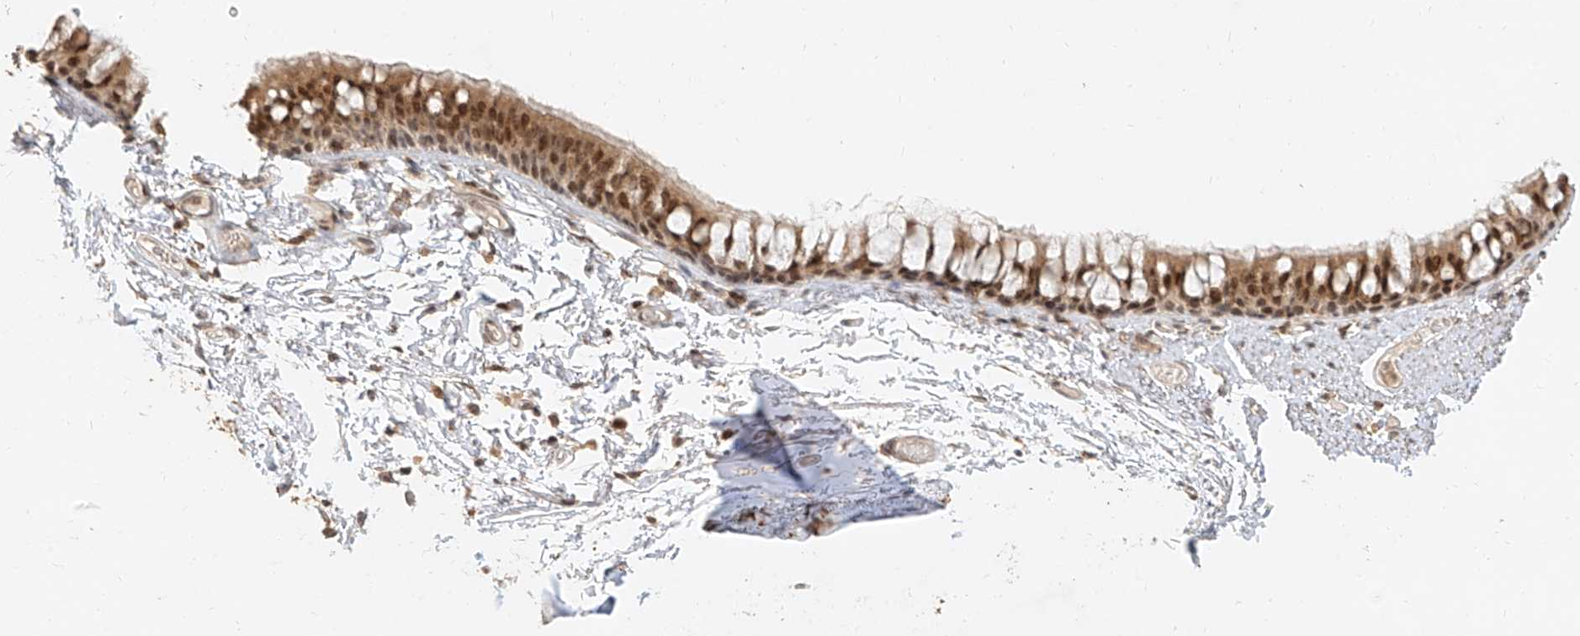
{"staining": {"intensity": "moderate", "quantity": ">75%", "location": "cytoplasmic/membranous,nuclear"}, "tissue": "bronchus", "cell_type": "Respiratory epithelial cells", "image_type": "normal", "snomed": [{"axis": "morphology", "description": "Normal tissue, NOS"}, {"axis": "topography", "description": "Cartilage tissue"}, {"axis": "topography", "description": "Bronchus"}], "caption": "Immunohistochemical staining of benign human bronchus reveals moderate cytoplasmic/membranous,nuclear protein staining in approximately >75% of respiratory epithelial cells.", "gene": "CXorf58", "patient": {"sex": "female", "age": 73}}